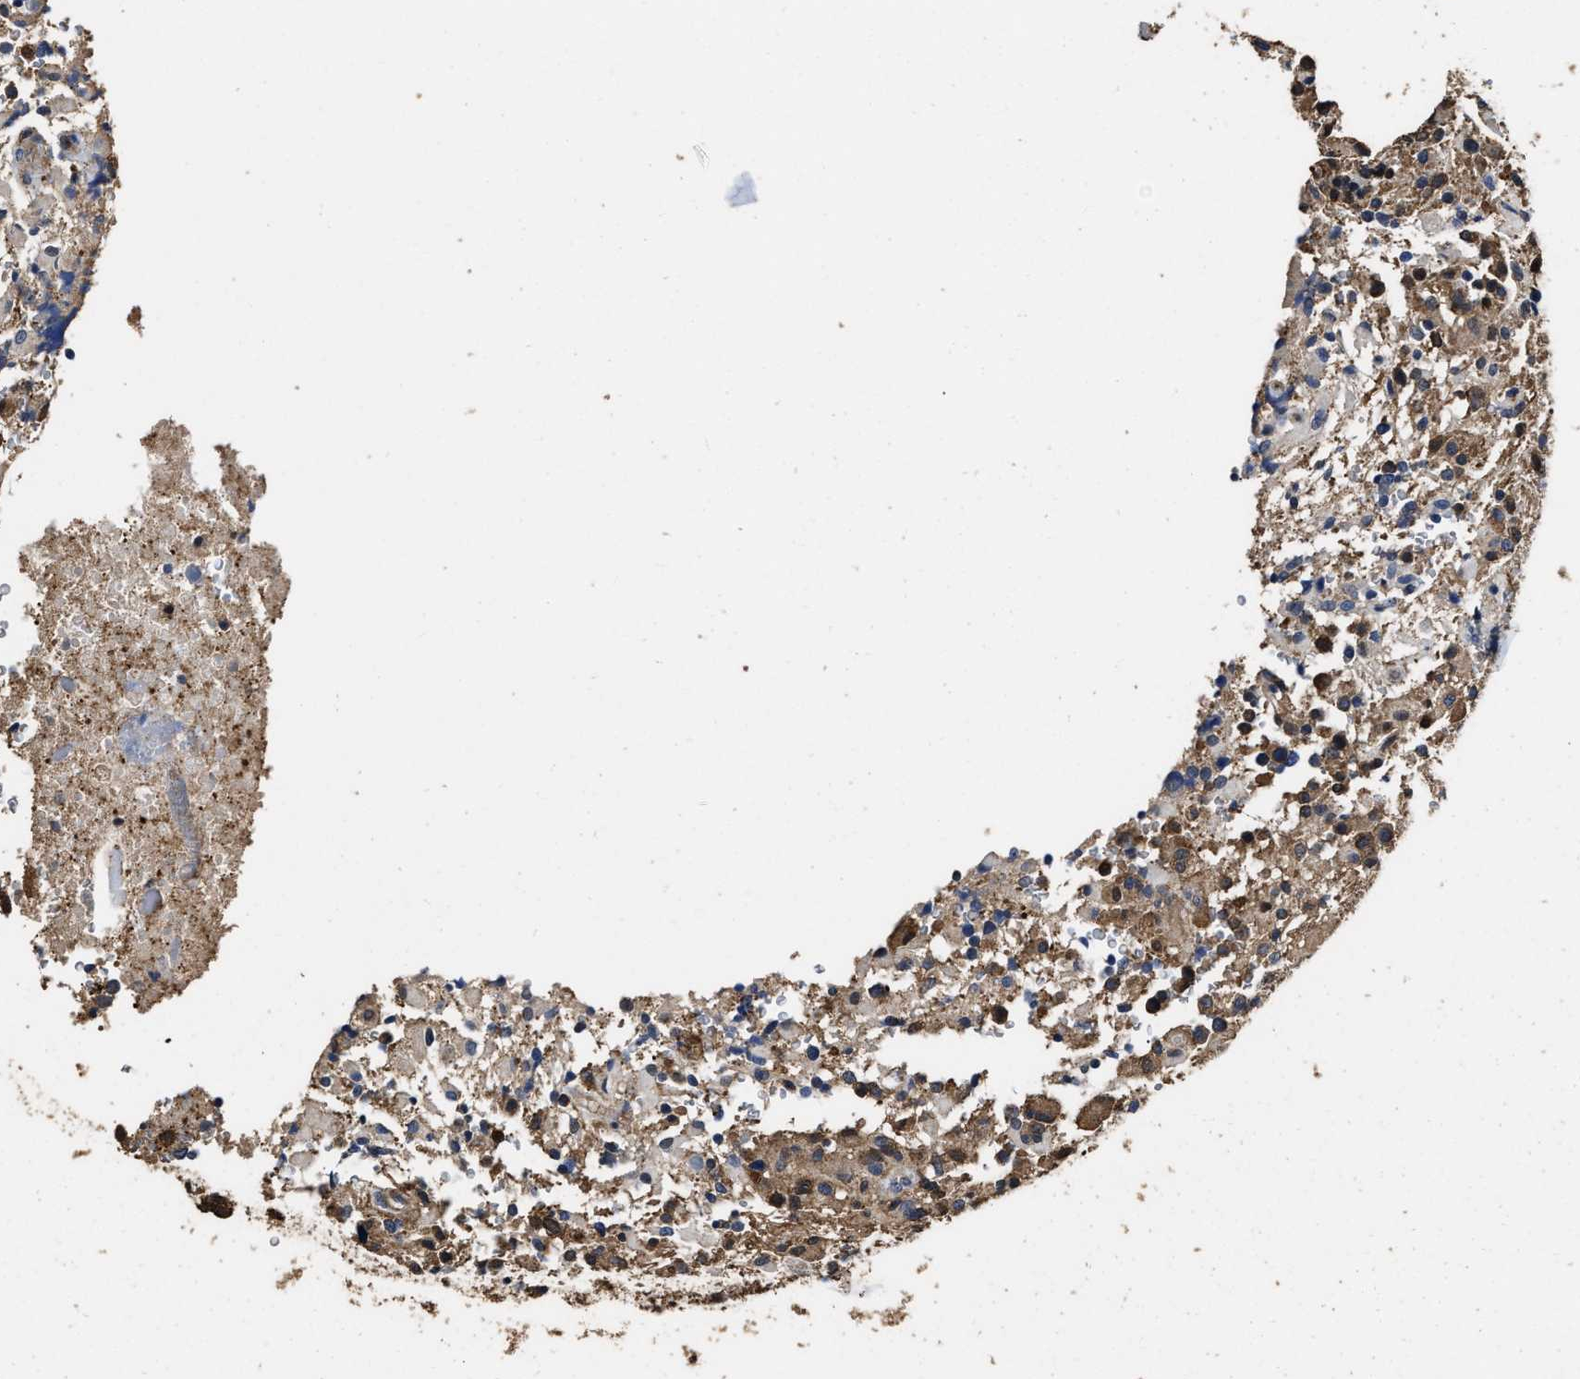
{"staining": {"intensity": "weak", "quantity": ">75%", "location": "cytoplasmic/membranous"}, "tissue": "glioma", "cell_type": "Tumor cells", "image_type": "cancer", "snomed": [{"axis": "morphology", "description": "Glioma, malignant, High grade"}, {"axis": "topography", "description": "Brain"}], "caption": "IHC histopathology image of neoplastic tissue: human glioma stained using immunohistochemistry (IHC) reveals low levels of weak protein expression localized specifically in the cytoplasmic/membranous of tumor cells, appearing as a cytoplasmic/membranous brown color.", "gene": "YWHAE", "patient": {"sex": "male", "age": 71}}